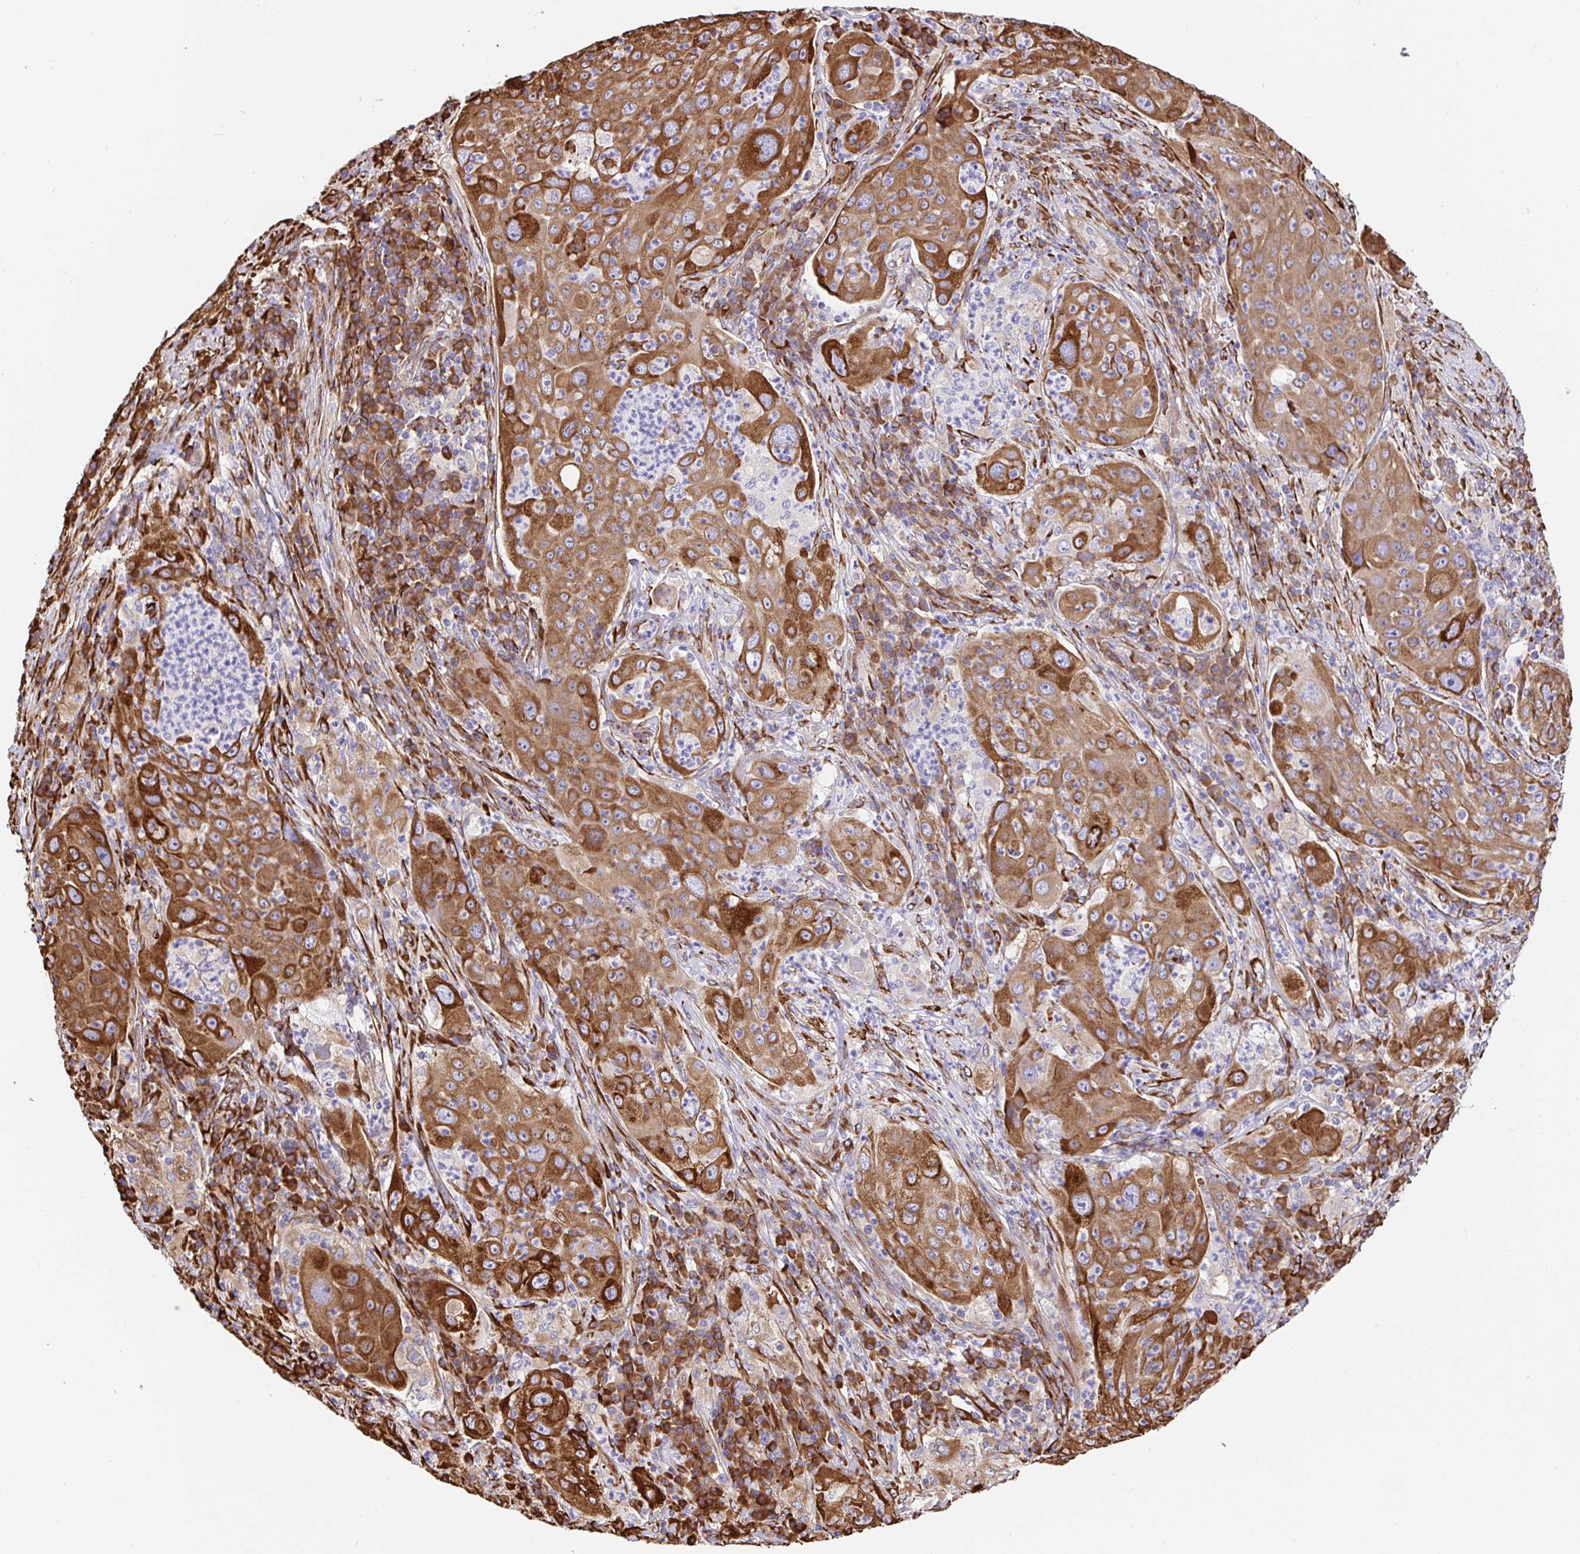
{"staining": {"intensity": "strong", "quantity": ">75%", "location": "cytoplasmic/membranous"}, "tissue": "lung cancer", "cell_type": "Tumor cells", "image_type": "cancer", "snomed": [{"axis": "morphology", "description": "Squamous cell carcinoma, NOS"}, {"axis": "topography", "description": "Lung"}], "caption": "Brown immunohistochemical staining in lung cancer (squamous cell carcinoma) displays strong cytoplasmic/membranous staining in about >75% of tumor cells.", "gene": "MAOA", "patient": {"sex": "female", "age": 59}}